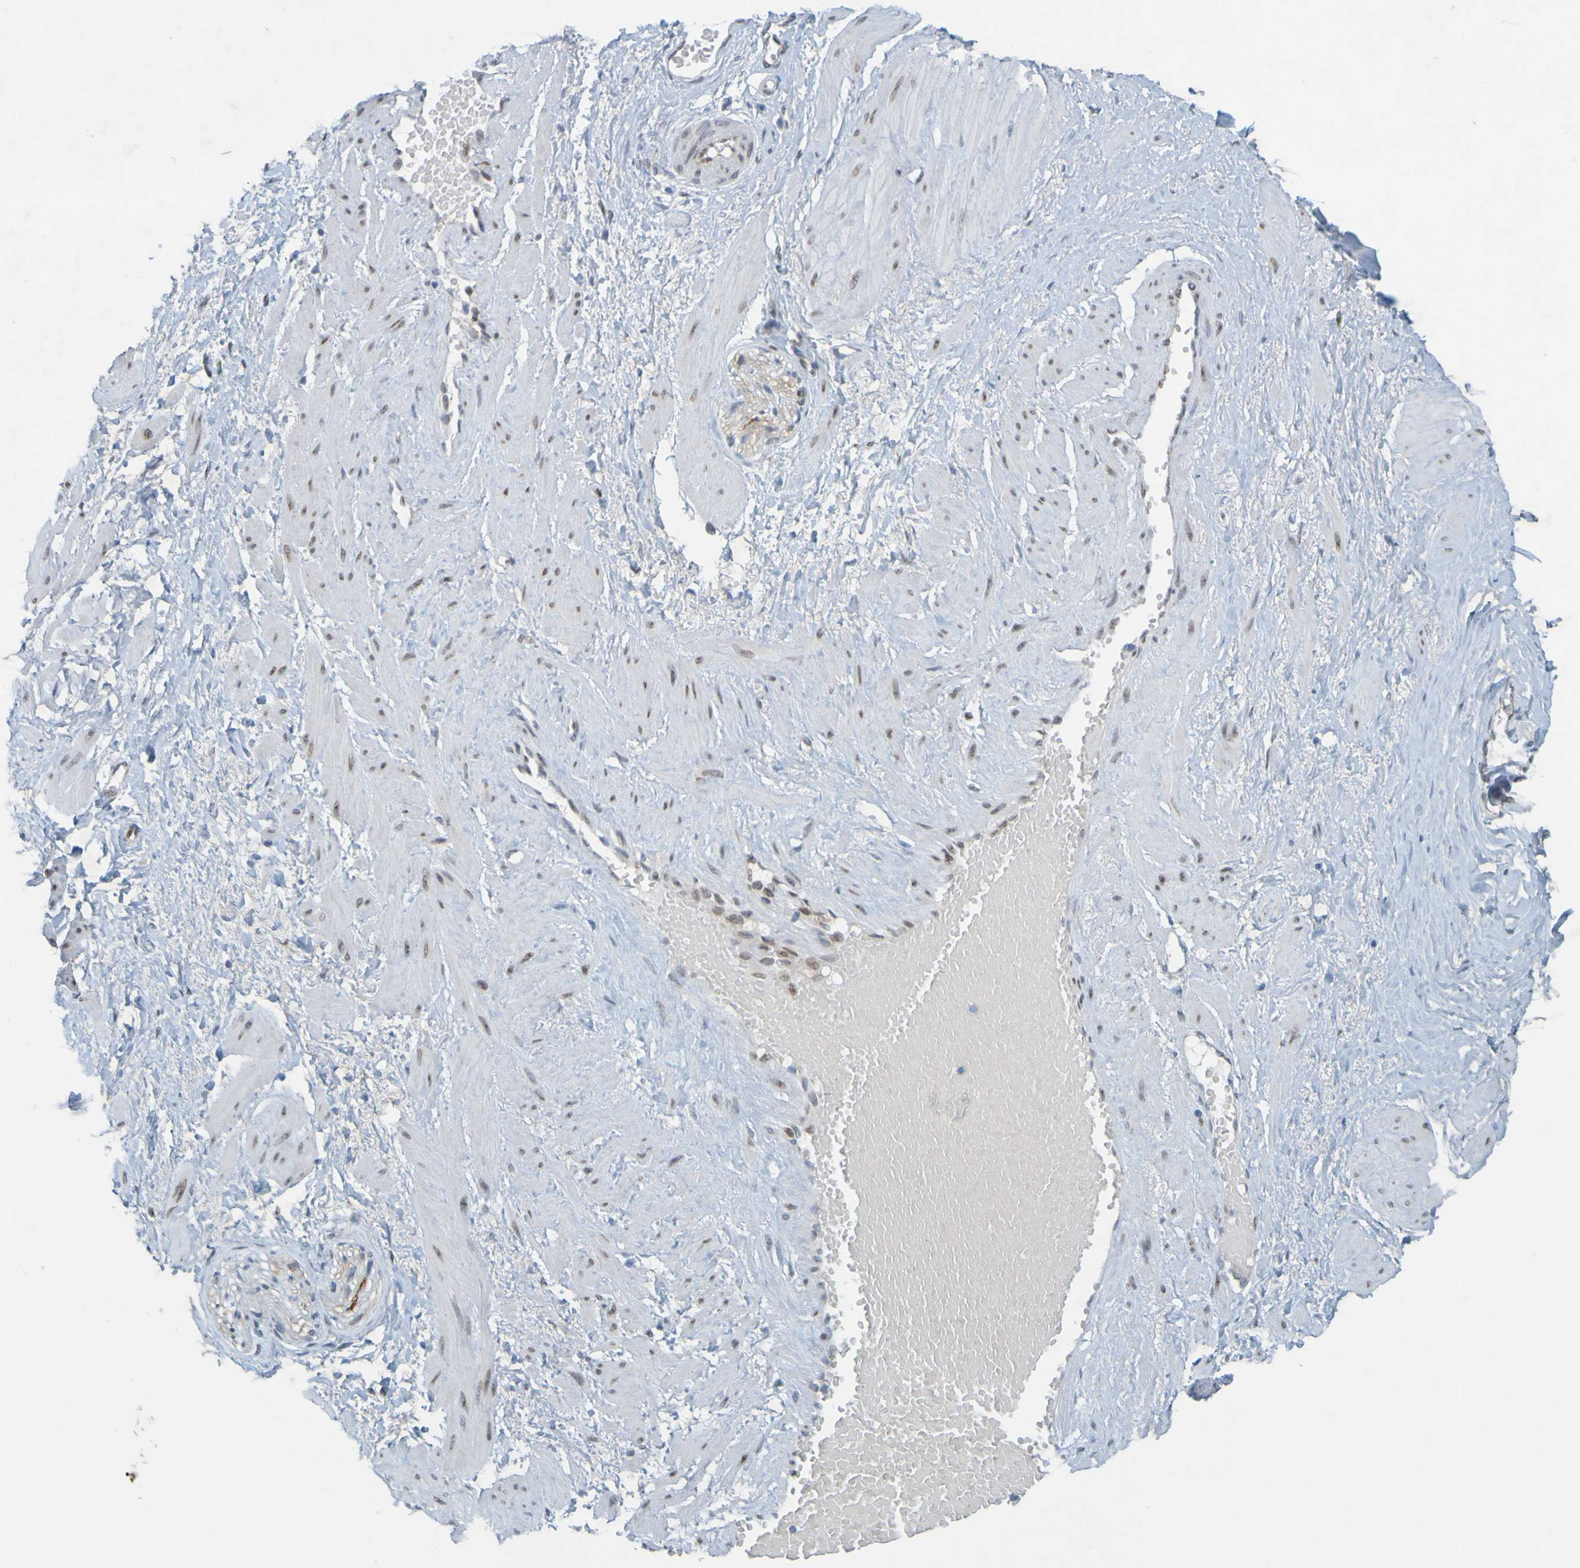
{"staining": {"intensity": "negative", "quantity": "none", "location": "none"}, "tissue": "soft tissue", "cell_type": "Fibroblasts", "image_type": "normal", "snomed": [{"axis": "morphology", "description": "Normal tissue, NOS"}, {"axis": "topography", "description": "Soft tissue"}, {"axis": "topography", "description": "Vascular tissue"}], "caption": "An image of soft tissue stained for a protein exhibits no brown staining in fibroblasts.", "gene": "MAG", "patient": {"sex": "female", "age": 35}}